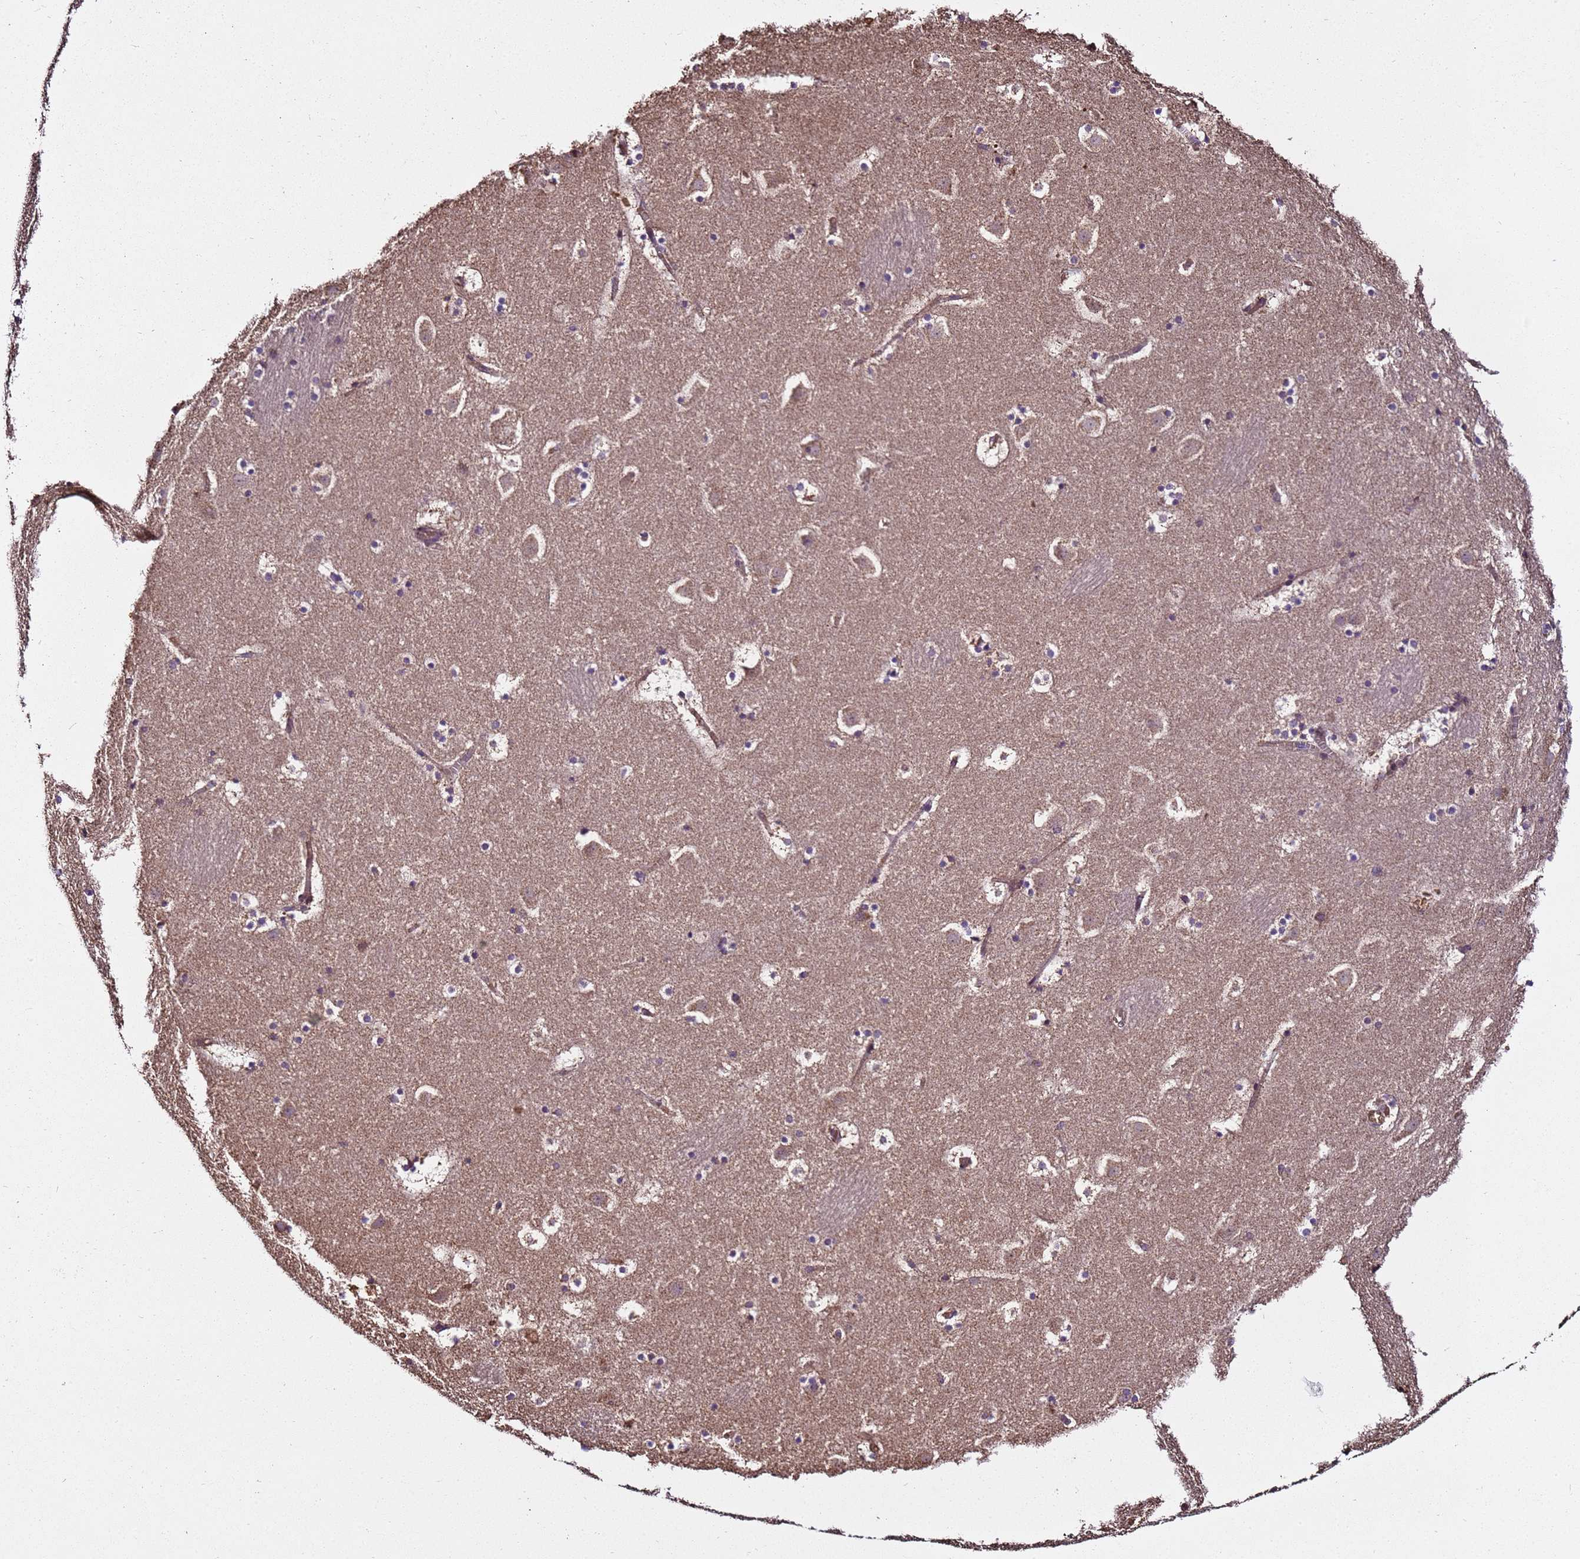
{"staining": {"intensity": "moderate", "quantity": "<25%", "location": "nuclear"}, "tissue": "caudate", "cell_type": "Glial cells", "image_type": "normal", "snomed": [{"axis": "morphology", "description": "Normal tissue, NOS"}, {"axis": "topography", "description": "Lateral ventricle wall"}], "caption": "Immunohistochemistry image of normal caudate: caudate stained using immunohistochemistry (IHC) exhibits low levels of moderate protein expression localized specifically in the nuclear of glial cells, appearing as a nuclear brown color.", "gene": "LRRIQ1", "patient": {"sex": "male", "age": 45}}